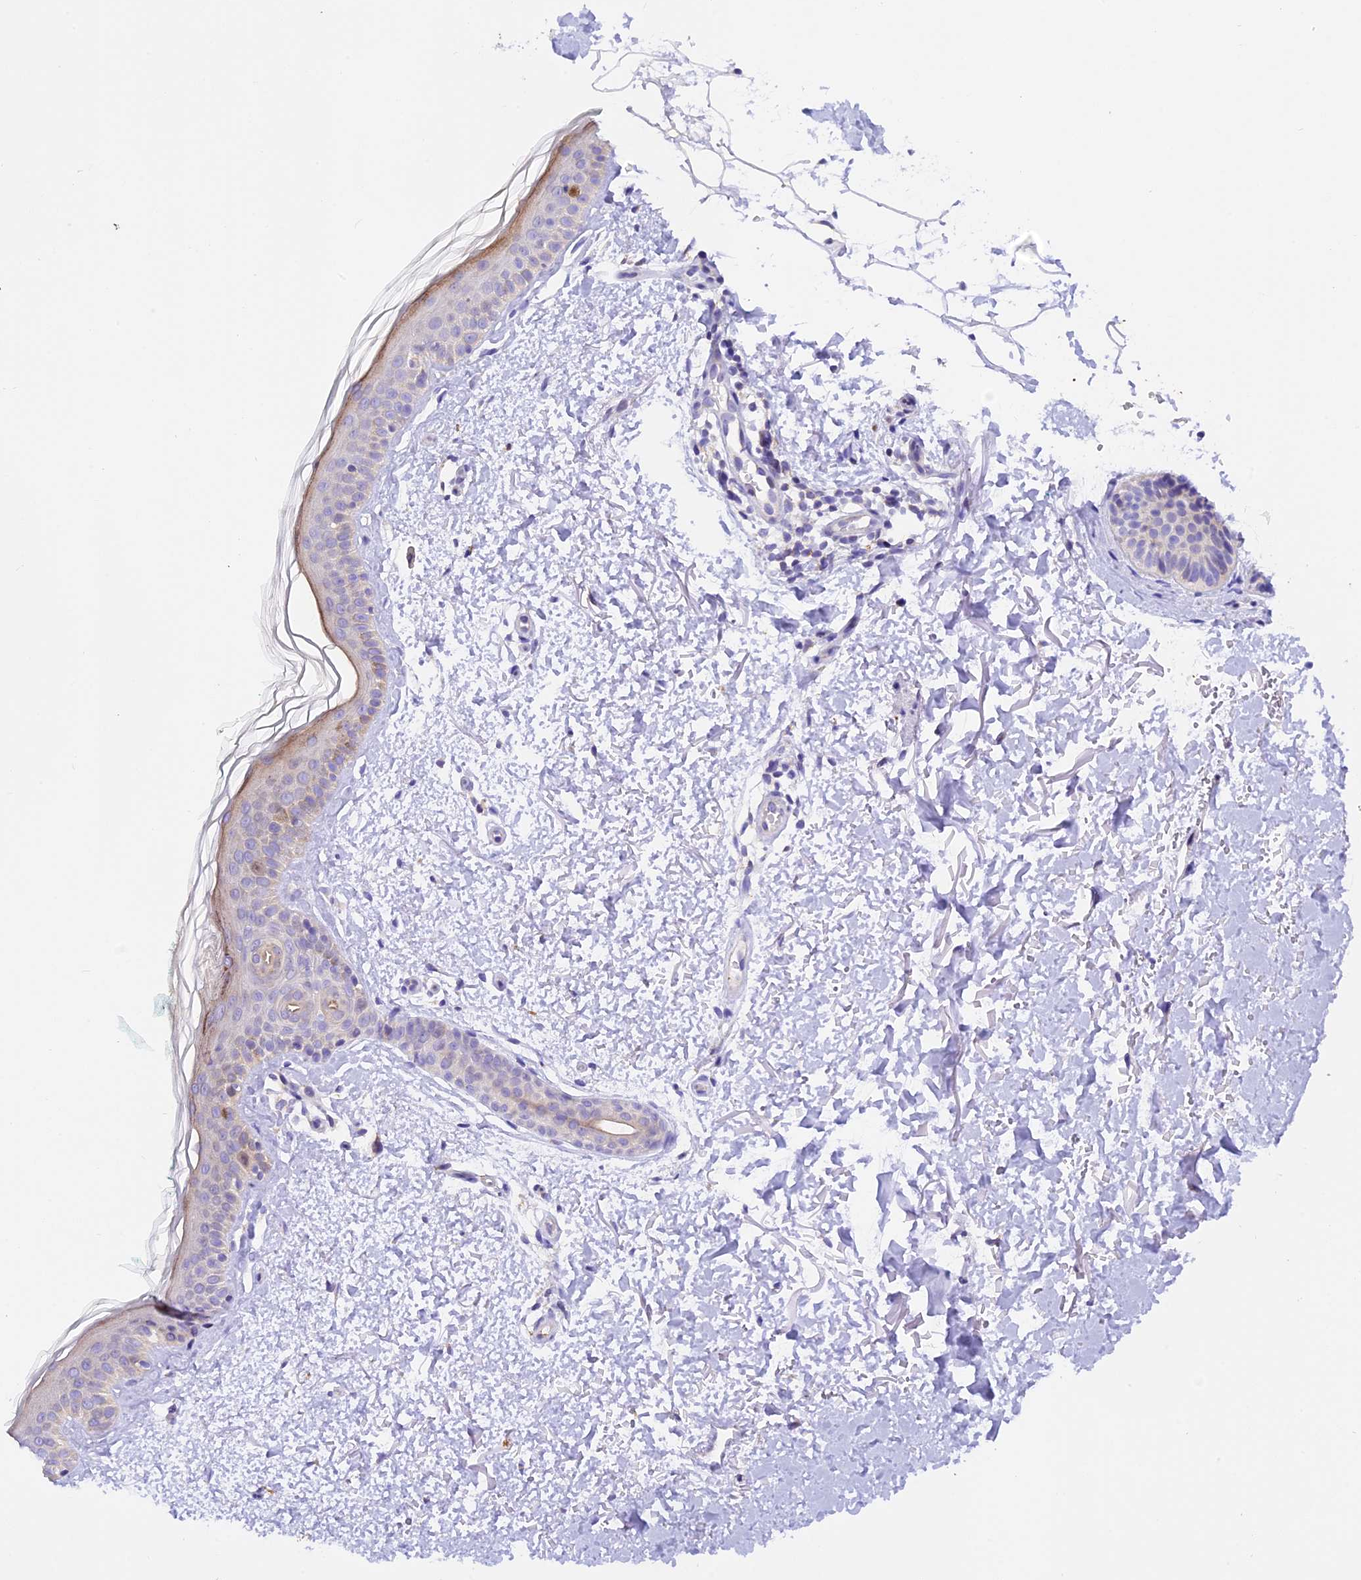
{"staining": {"intensity": "negative", "quantity": "none", "location": "none"}, "tissue": "skin", "cell_type": "Fibroblasts", "image_type": "normal", "snomed": [{"axis": "morphology", "description": "Normal tissue, NOS"}, {"axis": "topography", "description": "Skin"}], "caption": "This is an immunohistochemistry (IHC) histopathology image of benign skin. There is no staining in fibroblasts.", "gene": "PKIA", "patient": {"sex": "male", "age": 66}}